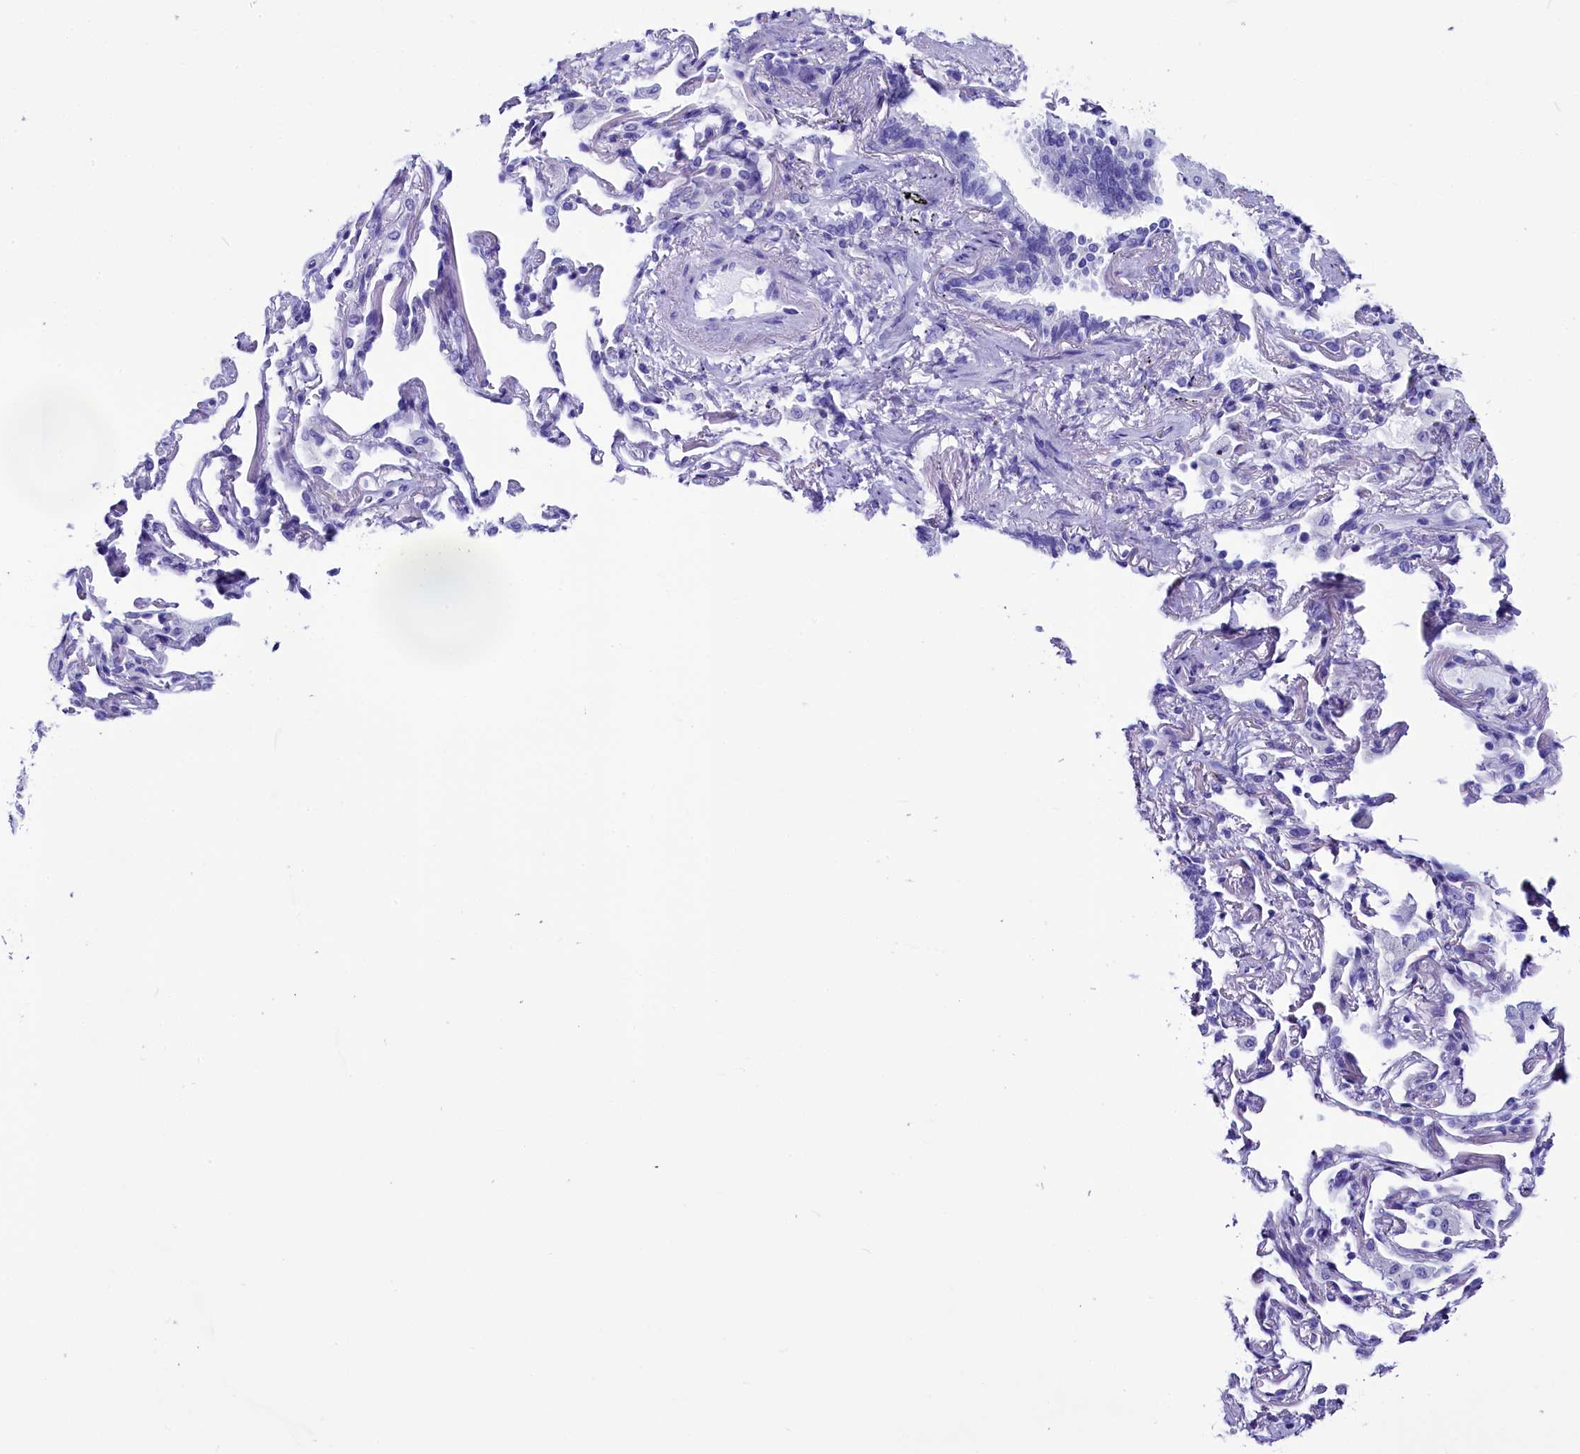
{"staining": {"intensity": "negative", "quantity": "none", "location": "none"}, "tissue": "lung cancer", "cell_type": "Tumor cells", "image_type": "cancer", "snomed": [{"axis": "morphology", "description": "Adenocarcinoma, NOS"}, {"axis": "topography", "description": "Lung"}], "caption": "A high-resolution micrograph shows immunohistochemistry (IHC) staining of adenocarcinoma (lung), which exhibits no significant positivity in tumor cells. Brightfield microscopy of IHC stained with DAB (3,3'-diaminobenzidine) (brown) and hematoxylin (blue), captured at high magnification.", "gene": "AP3B2", "patient": {"sex": "female", "age": 69}}